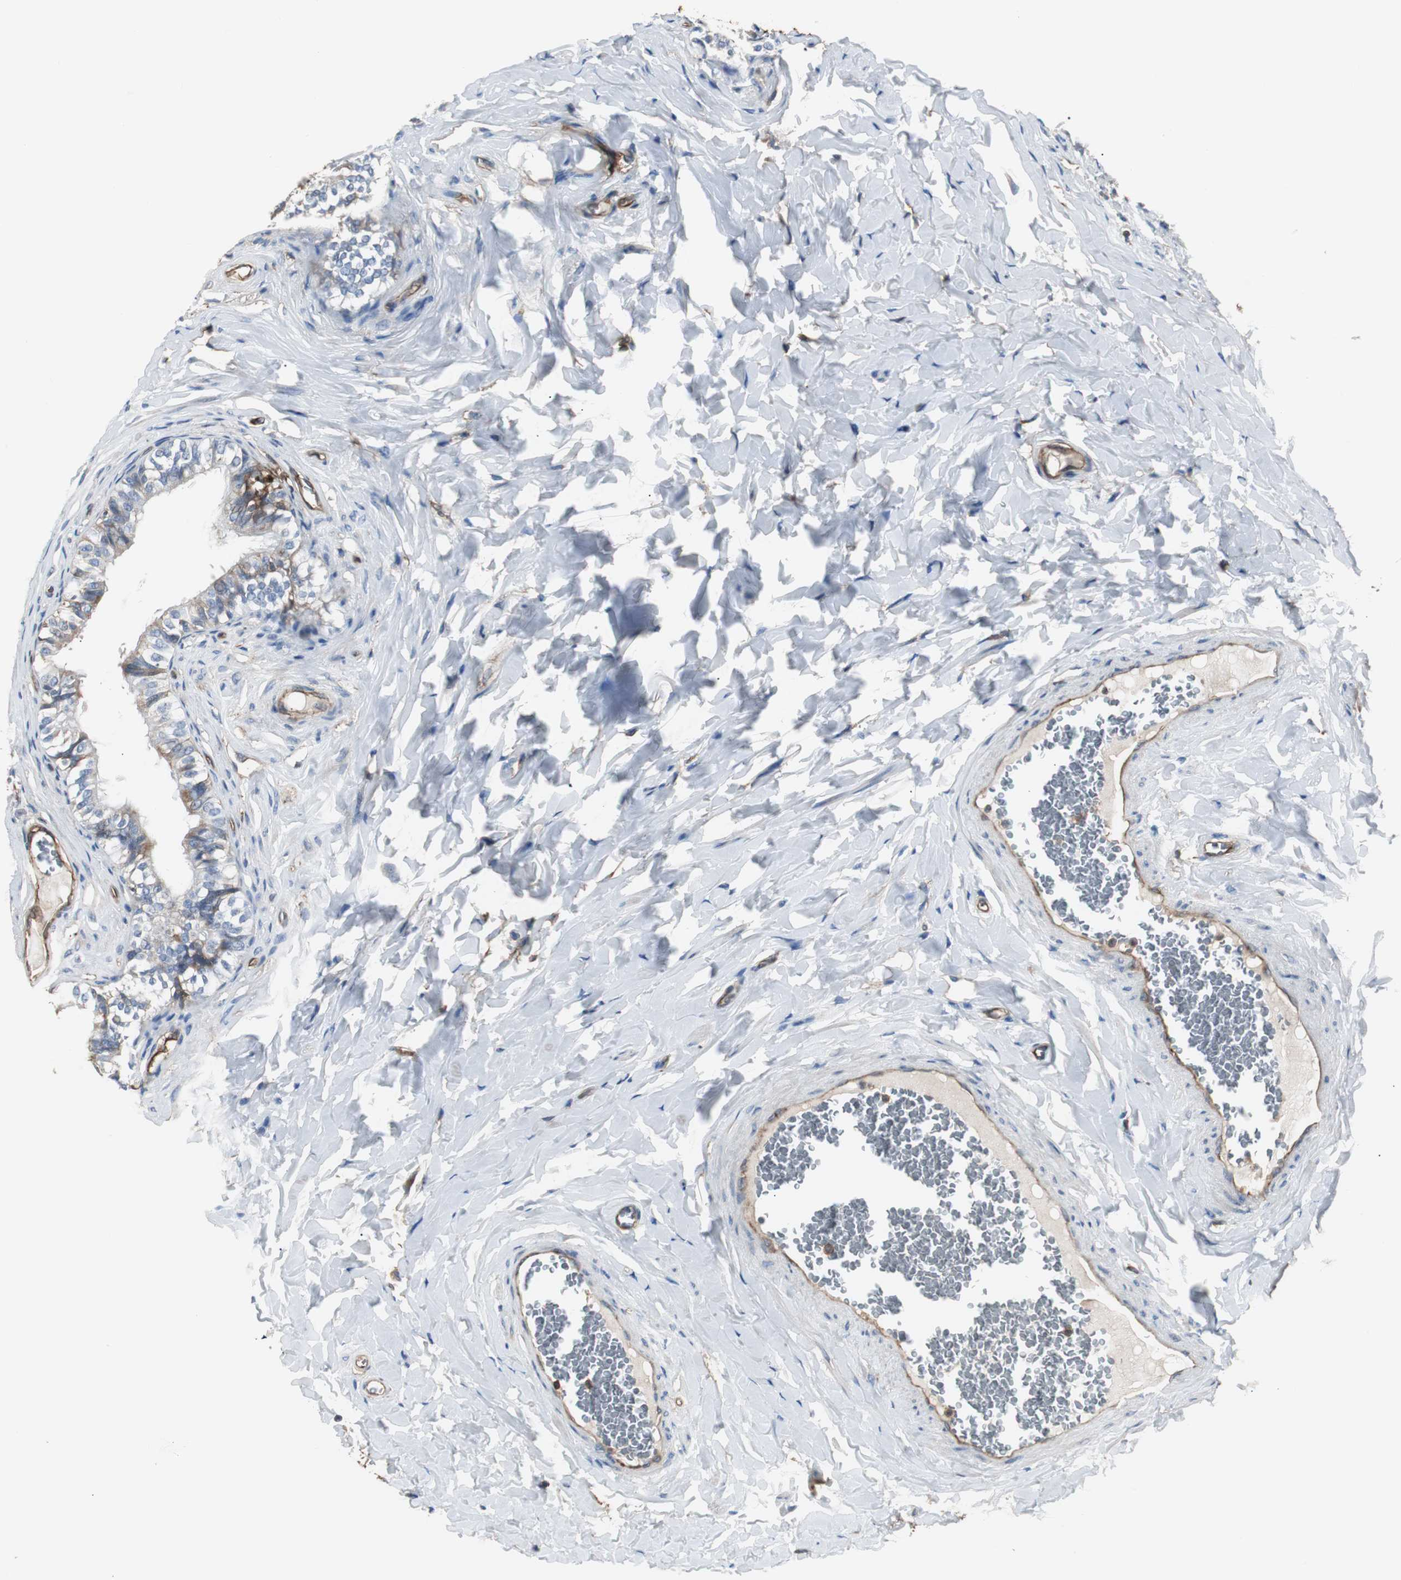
{"staining": {"intensity": "moderate", "quantity": "25%-75%", "location": "cytoplasmic/membranous"}, "tissue": "epididymis", "cell_type": "Glandular cells", "image_type": "normal", "snomed": [{"axis": "morphology", "description": "Normal tissue, NOS"}, {"axis": "topography", "description": "Soft tissue"}, {"axis": "topography", "description": "Epididymis"}], "caption": "Immunohistochemistry image of unremarkable epididymis: human epididymis stained using immunohistochemistry exhibits medium levels of moderate protein expression localized specifically in the cytoplasmic/membranous of glandular cells, appearing as a cytoplasmic/membranous brown color.", "gene": "B2M", "patient": {"sex": "male", "age": 26}}